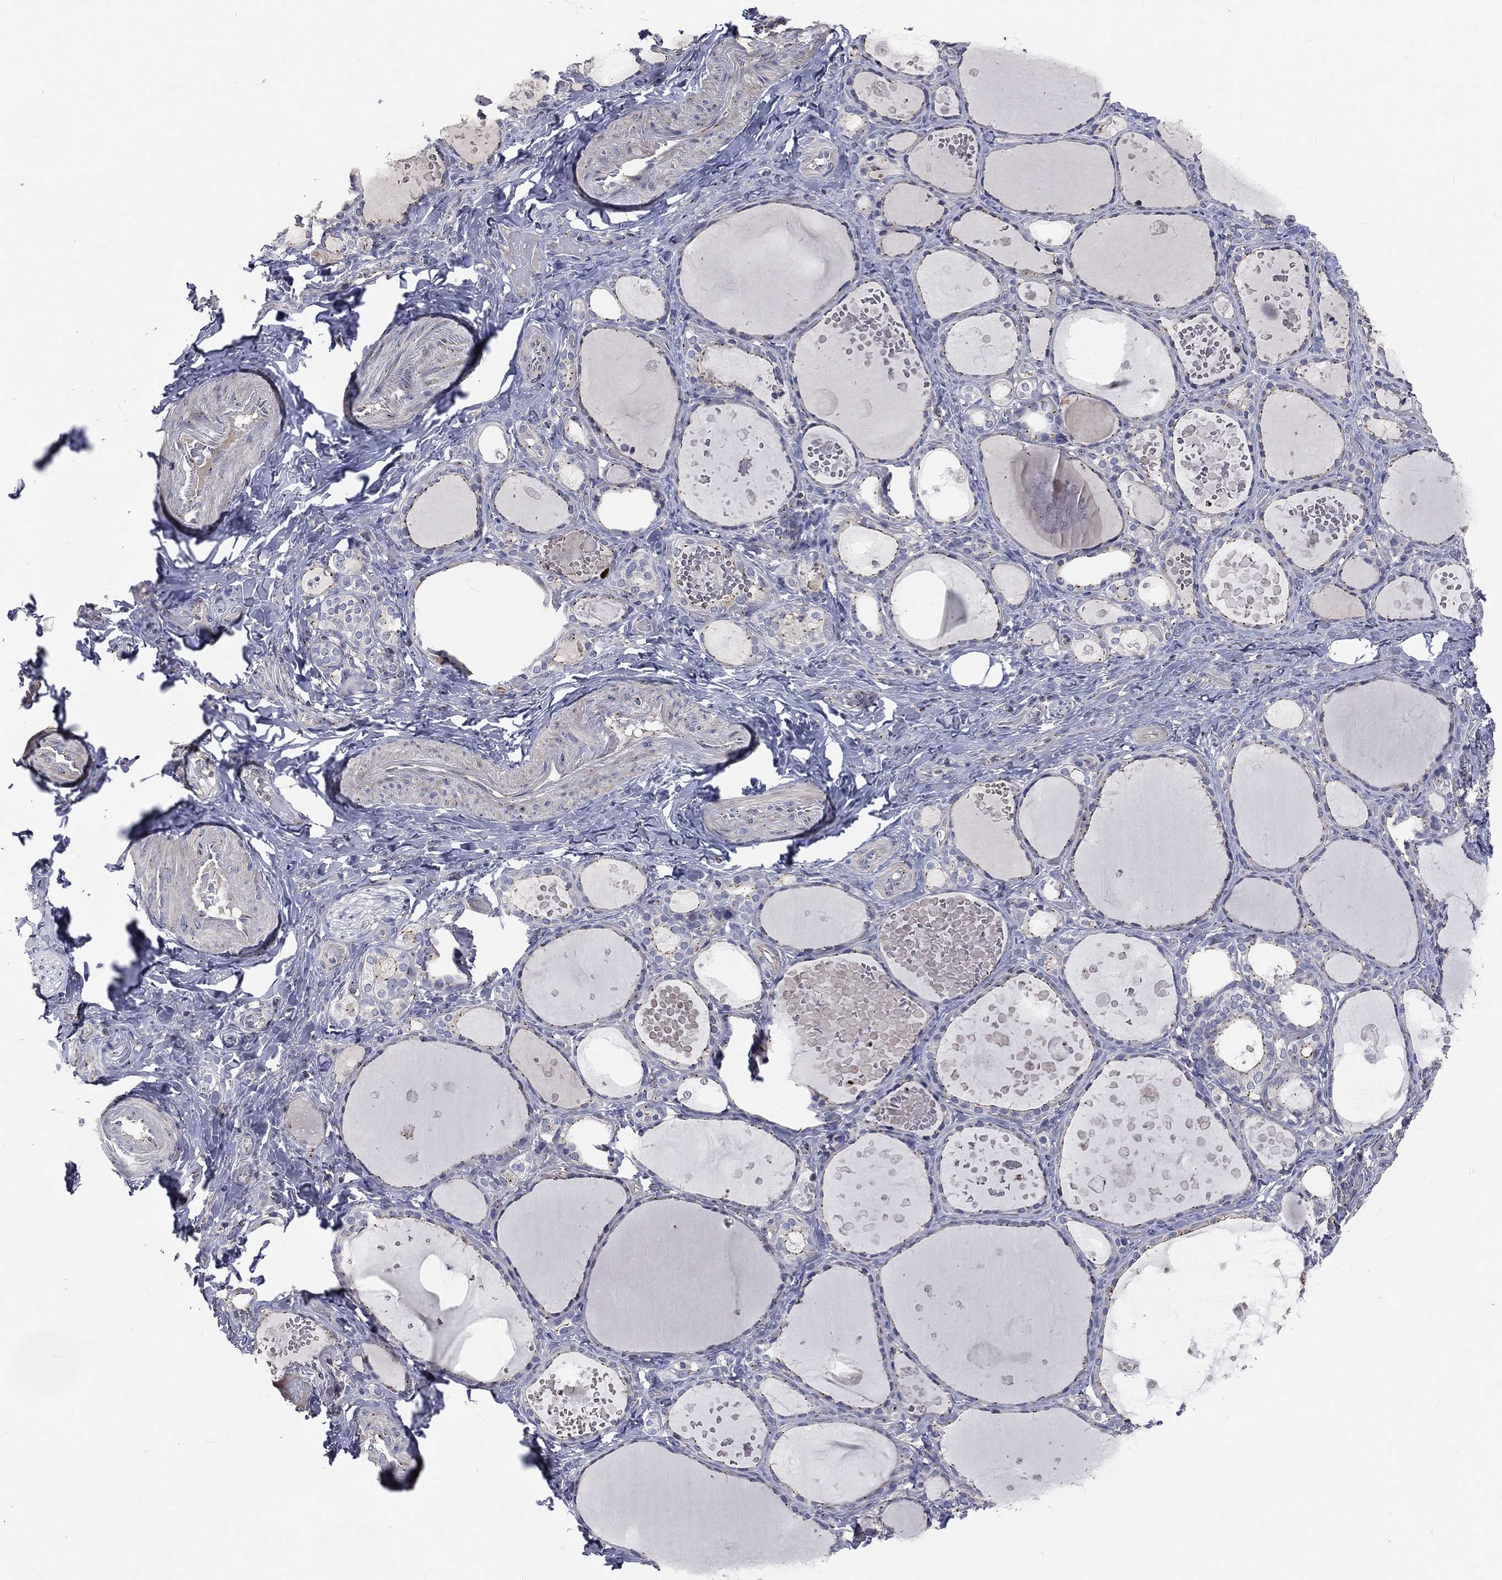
{"staining": {"intensity": "moderate", "quantity": ">75%", "location": "cytoplasmic/membranous"}, "tissue": "thyroid gland", "cell_type": "Glandular cells", "image_type": "normal", "snomed": [{"axis": "morphology", "description": "Normal tissue, NOS"}, {"axis": "topography", "description": "Thyroid gland"}], "caption": "This photomicrograph displays immunohistochemistry staining of benign human thyroid gland, with medium moderate cytoplasmic/membranous expression in approximately >75% of glandular cells.", "gene": "CROCC", "patient": {"sex": "female", "age": 56}}